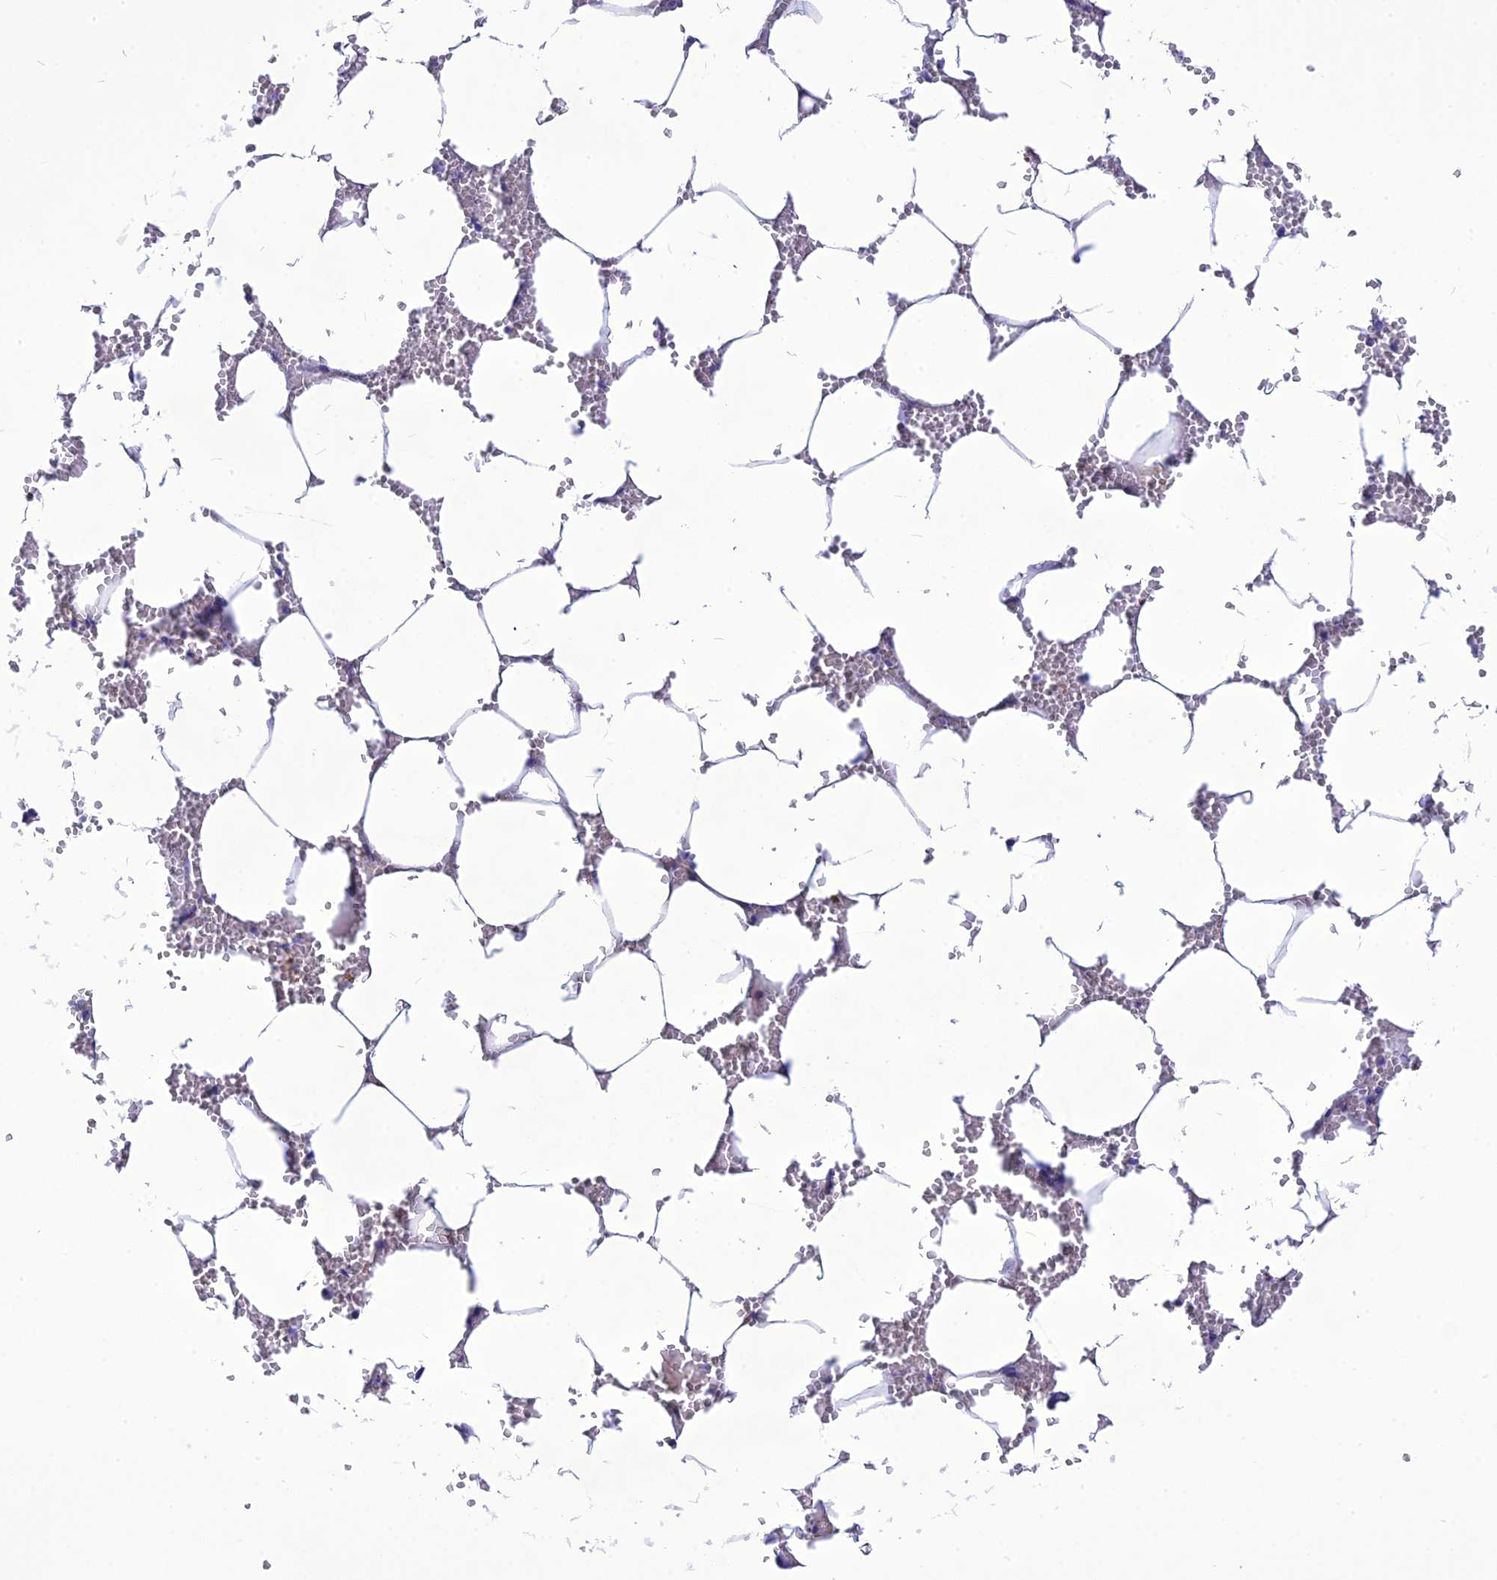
{"staining": {"intensity": "negative", "quantity": "none", "location": "none"}, "tissue": "bone marrow", "cell_type": "Hematopoietic cells", "image_type": "normal", "snomed": [{"axis": "morphology", "description": "Normal tissue, NOS"}, {"axis": "topography", "description": "Bone marrow"}], "caption": "The IHC micrograph has no significant expression in hematopoietic cells of bone marrow.", "gene": "NKD1", "patient": {"sex": "male", "age": 70}}